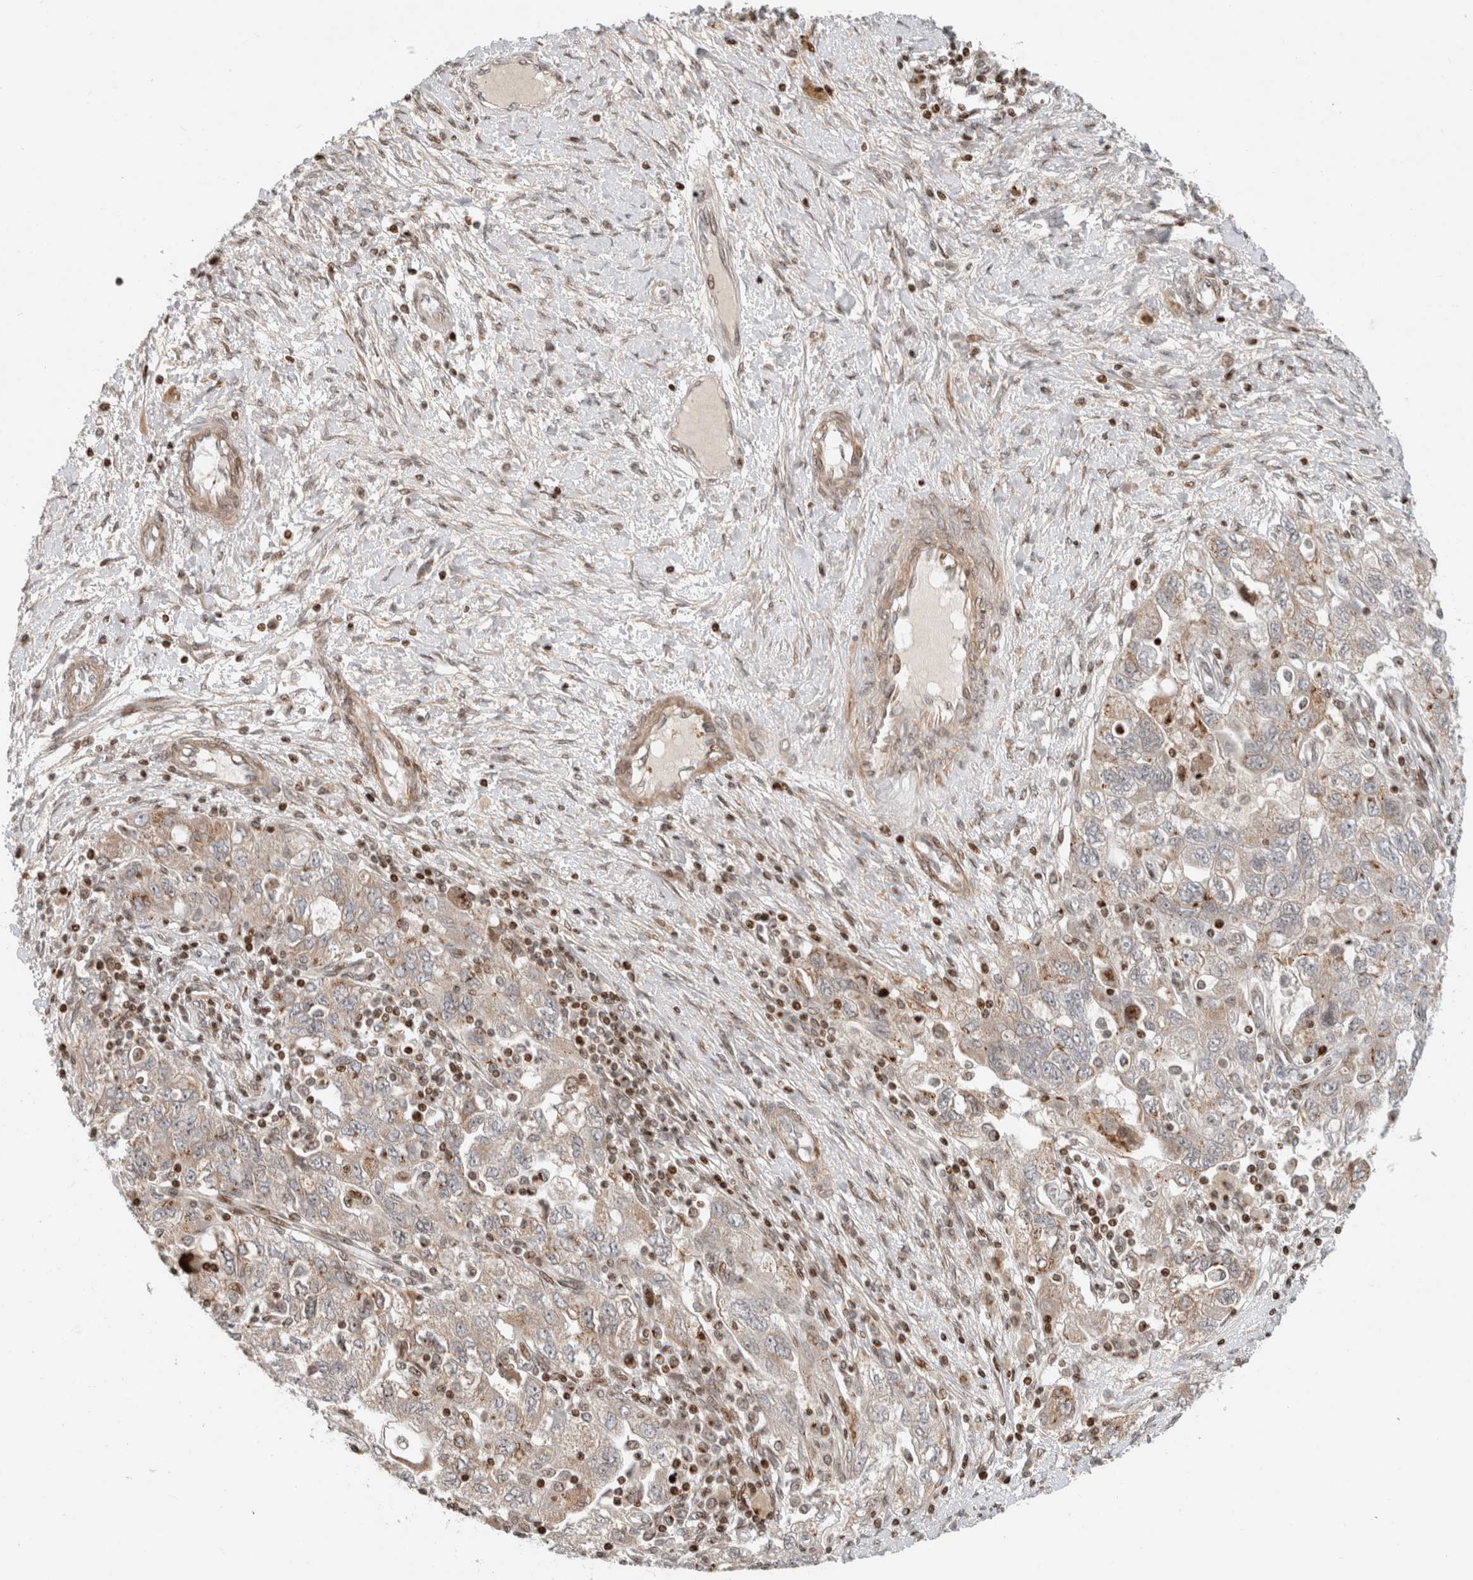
{"staining": {"intensity": "weak", "quantity": "<25%", "location": "cytoplasmic/membranous"}, "tissue": "ovarian cancer", "cell_type": "Tumor cells", "image_type": "cancer", "snomed": [{"axis": "morphology", "description": "Carcinoma, NOS"}, {"axis": "morphology", "description": "Cystadenocarcinoma, serous, NOS"}, {"axis": "topography", "description": "Ovary"}], "caption": "A high-resolution image shows IHC staining of ovarian cancer, which reveals no significant positivity in tumor cells.", "gene": "GINS4", "patient": {"sex": "female", "age": 69}}